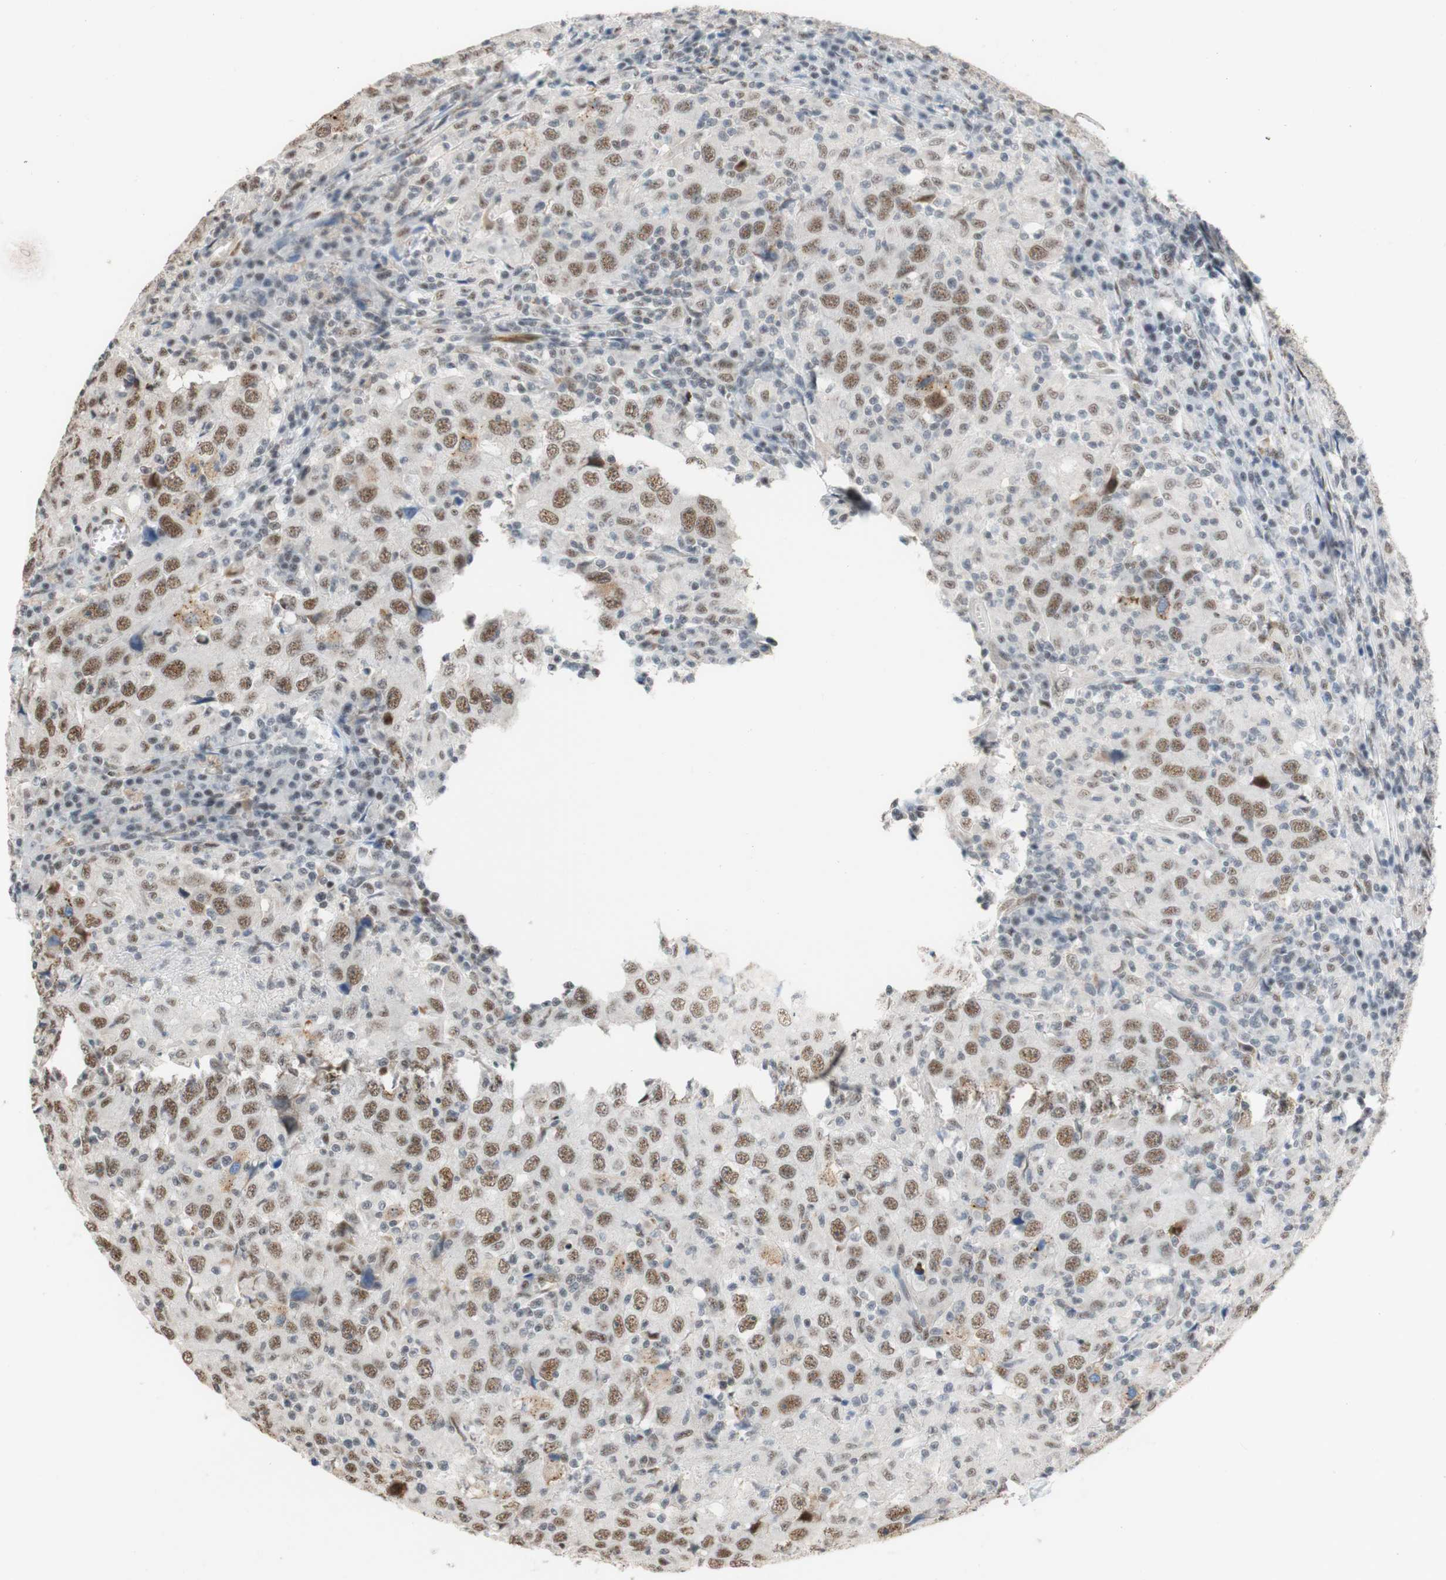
{"staining": {"intensity": "moderate", "quantity": ">75%", "location": "nuclear"}, "tissue": "head and neck cancer", "cell_type": "Tumor cells", "image_type": "cancer", "snomed": [{"axis": "morphology", "description": "Adenocarcinoma, NOS"}, {"axis": "topography", "description": "Salivary gland"}, {"axis": "topography", "description": "Head-Neck"}], "caption": "The image shows staining of head and neck cancer (adenocarcinoma), revealing moderate nuclear protein positivity (brown color) within tumor cells.", "gene": "SAP18", "patient": {"sex": "female", "age": 65}}